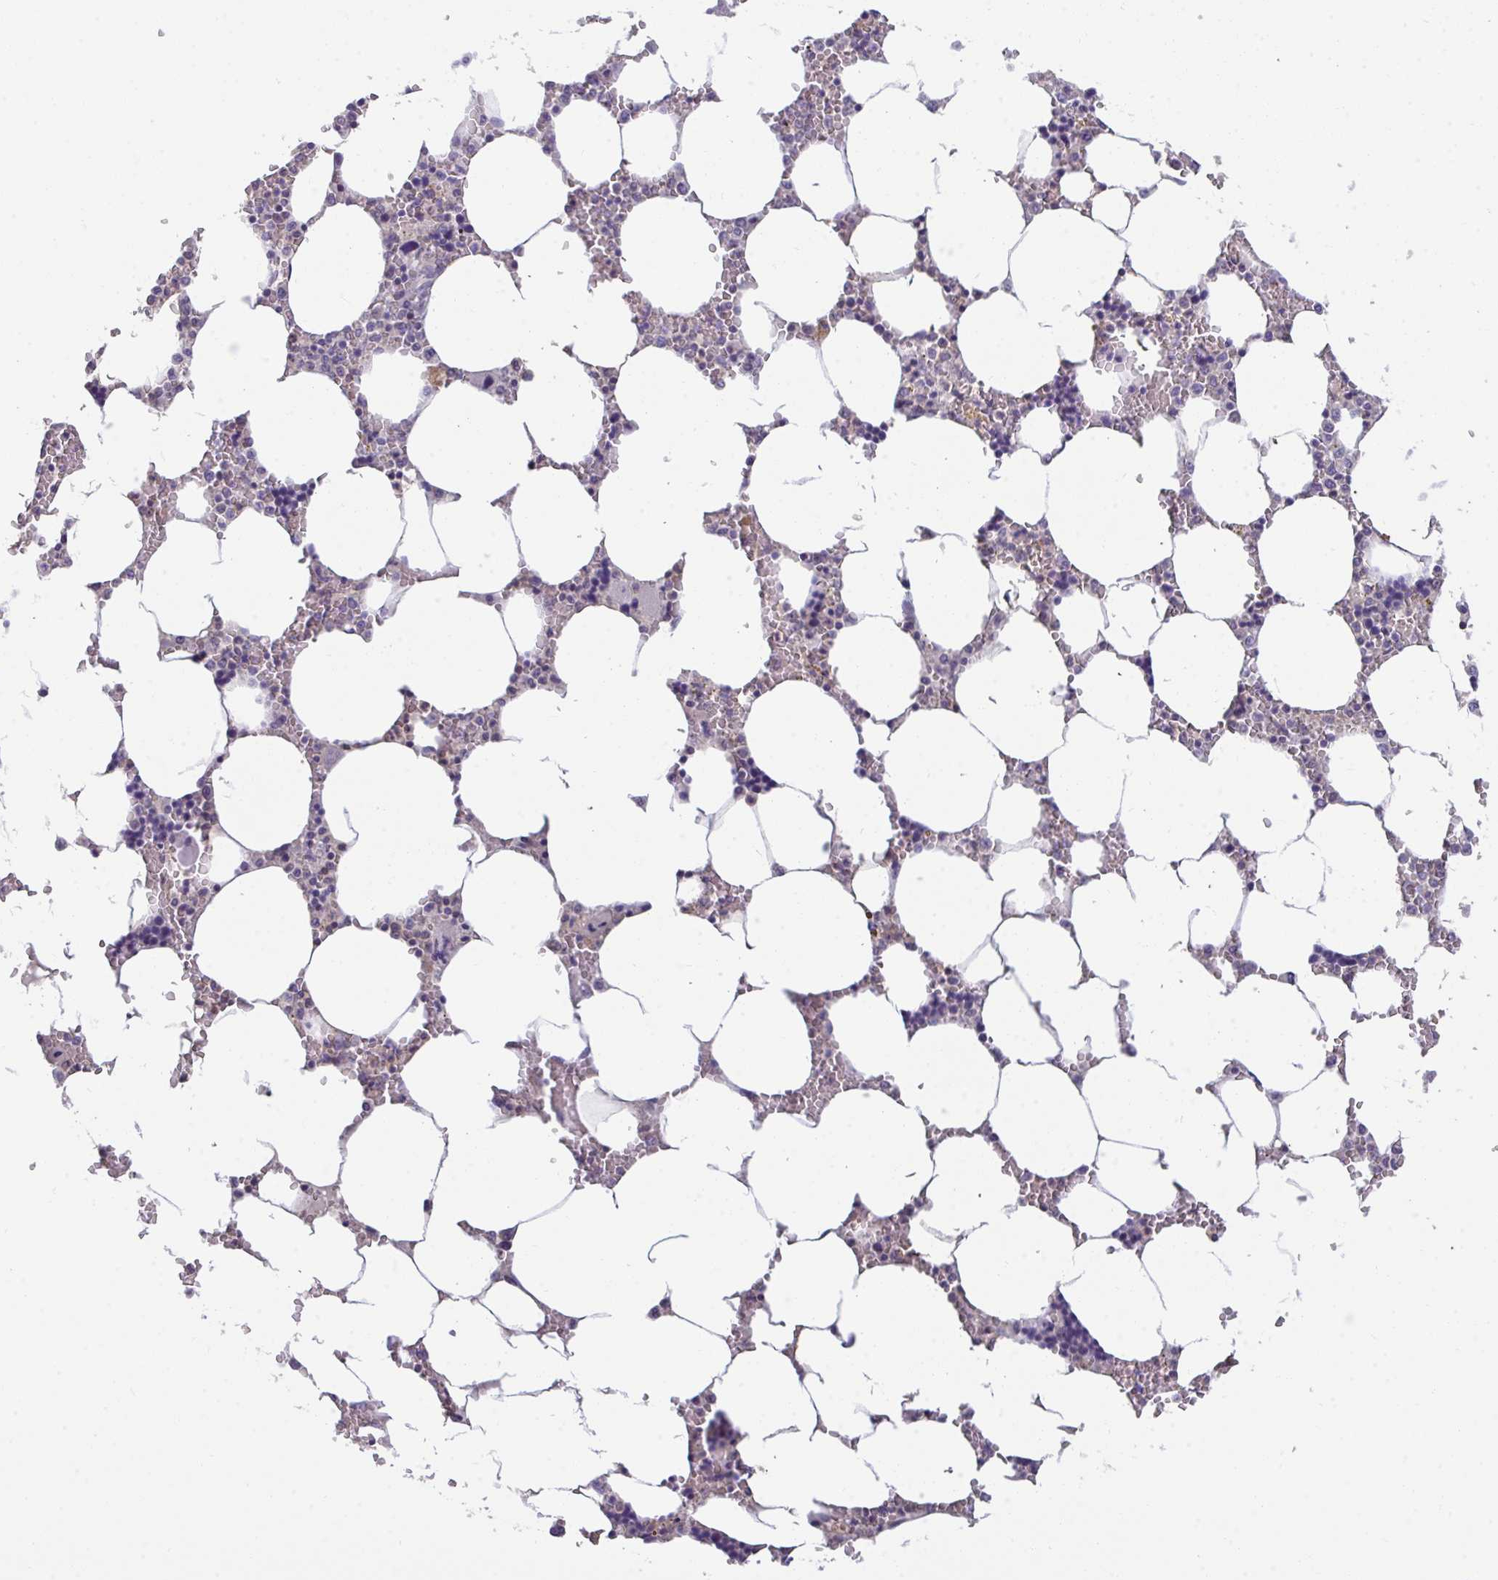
{"staining": {"intensity": "negative", "quantity": "none", "location": "none"}, "tissue": "bone marrow", "cell_type": "Hematopoietic cells", "image_type": "normal", "snomed": [{"axis": "morphology", "description": "Normal tissue, NOS"}, {"axis": "topography", "description": "Bone marrow"}], "caption": "This is a histopathology image of immunohistochemistry (IHC) staining of benign bone marrow, which shows no positivity in hematopoietic cells. The staining is performed using DAB (3,3'-diaminobenzidine) brown chromogen with nuclei counter-stained in using hematoxylin.", "gene": "SENP3", "patient": {"sex": "male", "age": 64}}